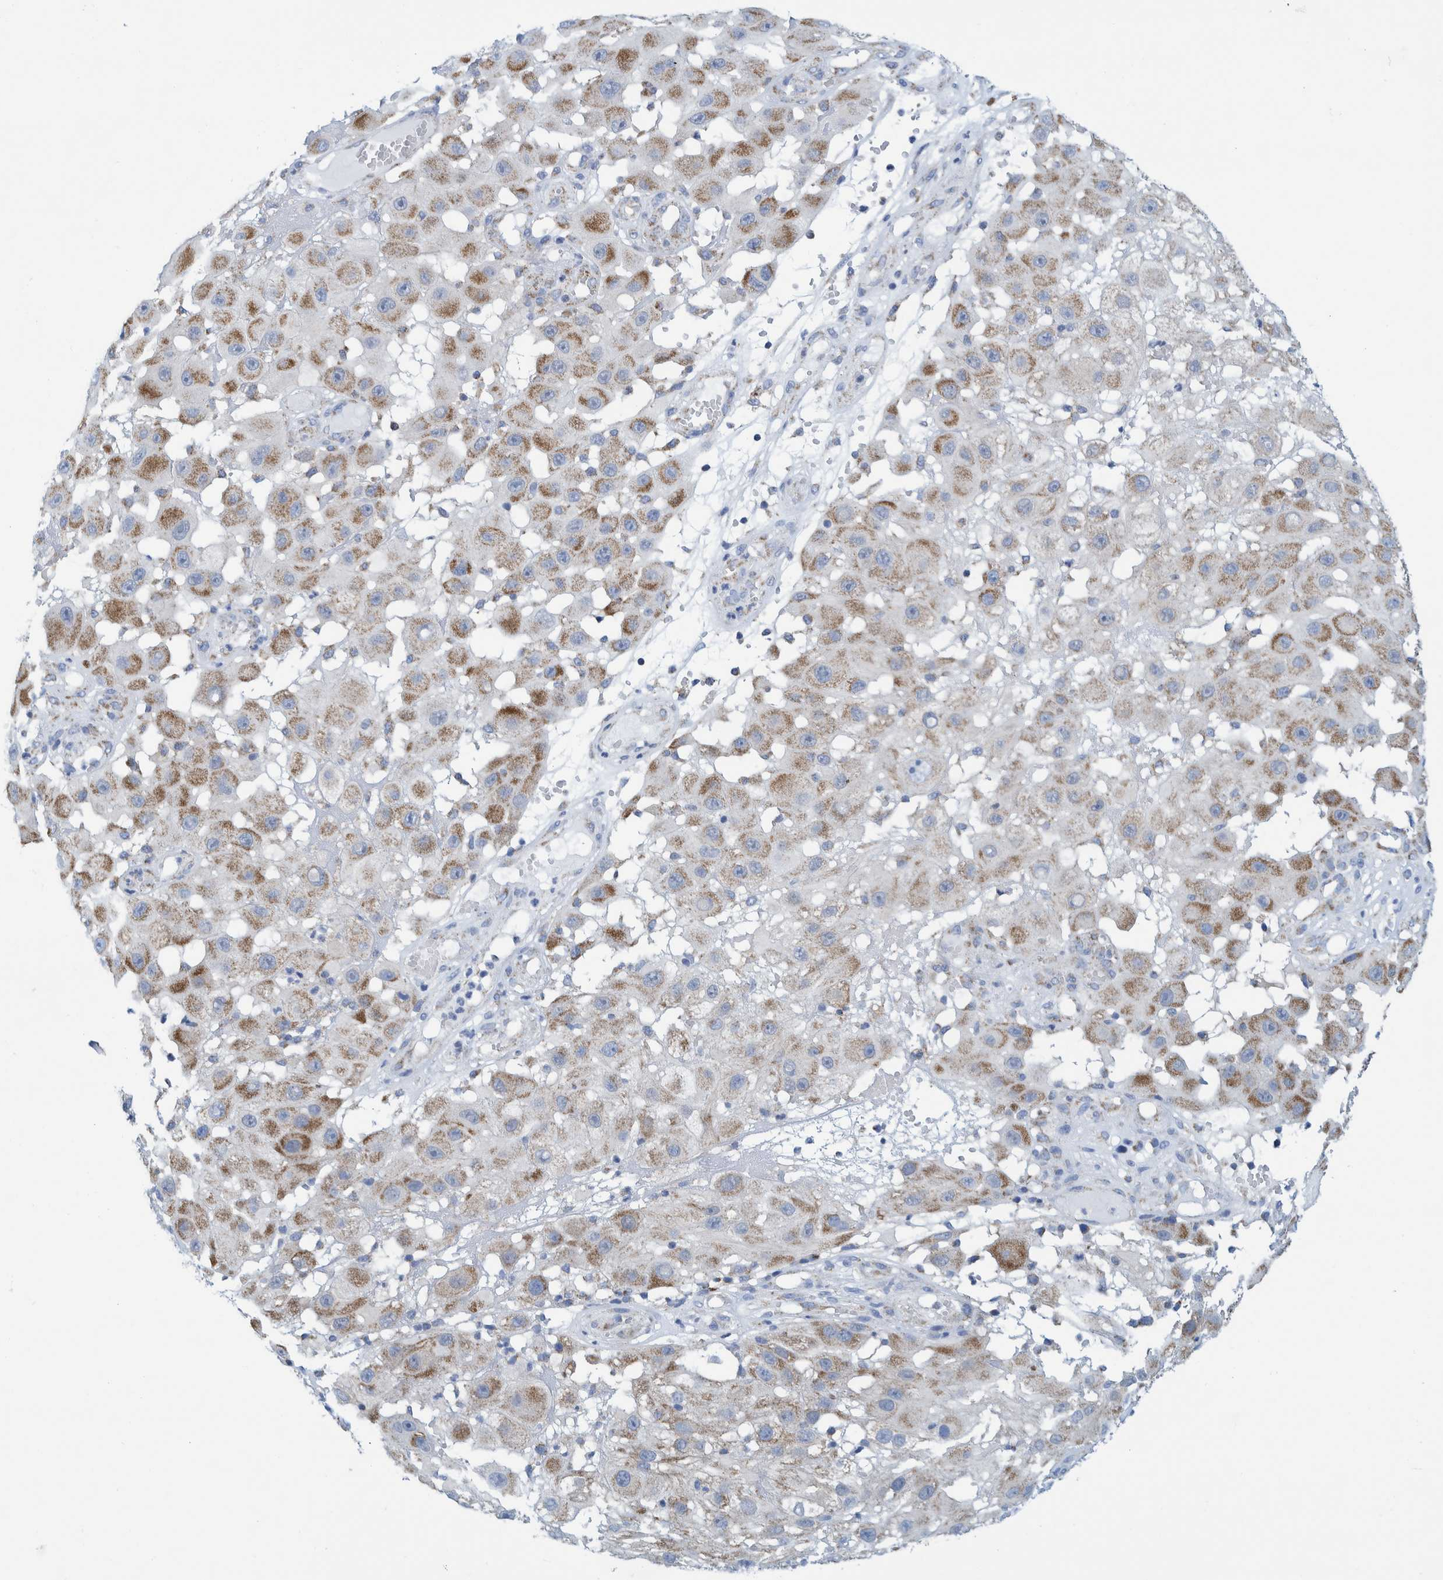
{"staining": {"intensity": "moderate", "quantity": "25%-75%", "location": "cytoplasmic/membranous"}, "tissue": "melanoma", "cell_type": "Tumor cells", "image_type": "cancer", "snomed": [{"axis": "morphology", "description": "Malignant melanoma, NOS"}, {"axis": "topography", "description": "Skin"}], "caption": "There is medium levels of moderate cytoplasmic/membranous staining in tumor cells of melanoma, as demonstrated by immunohistochemical staining (brown color).", "gene": "MRPS7", "patient": {"sex": "female", "age": 81}}